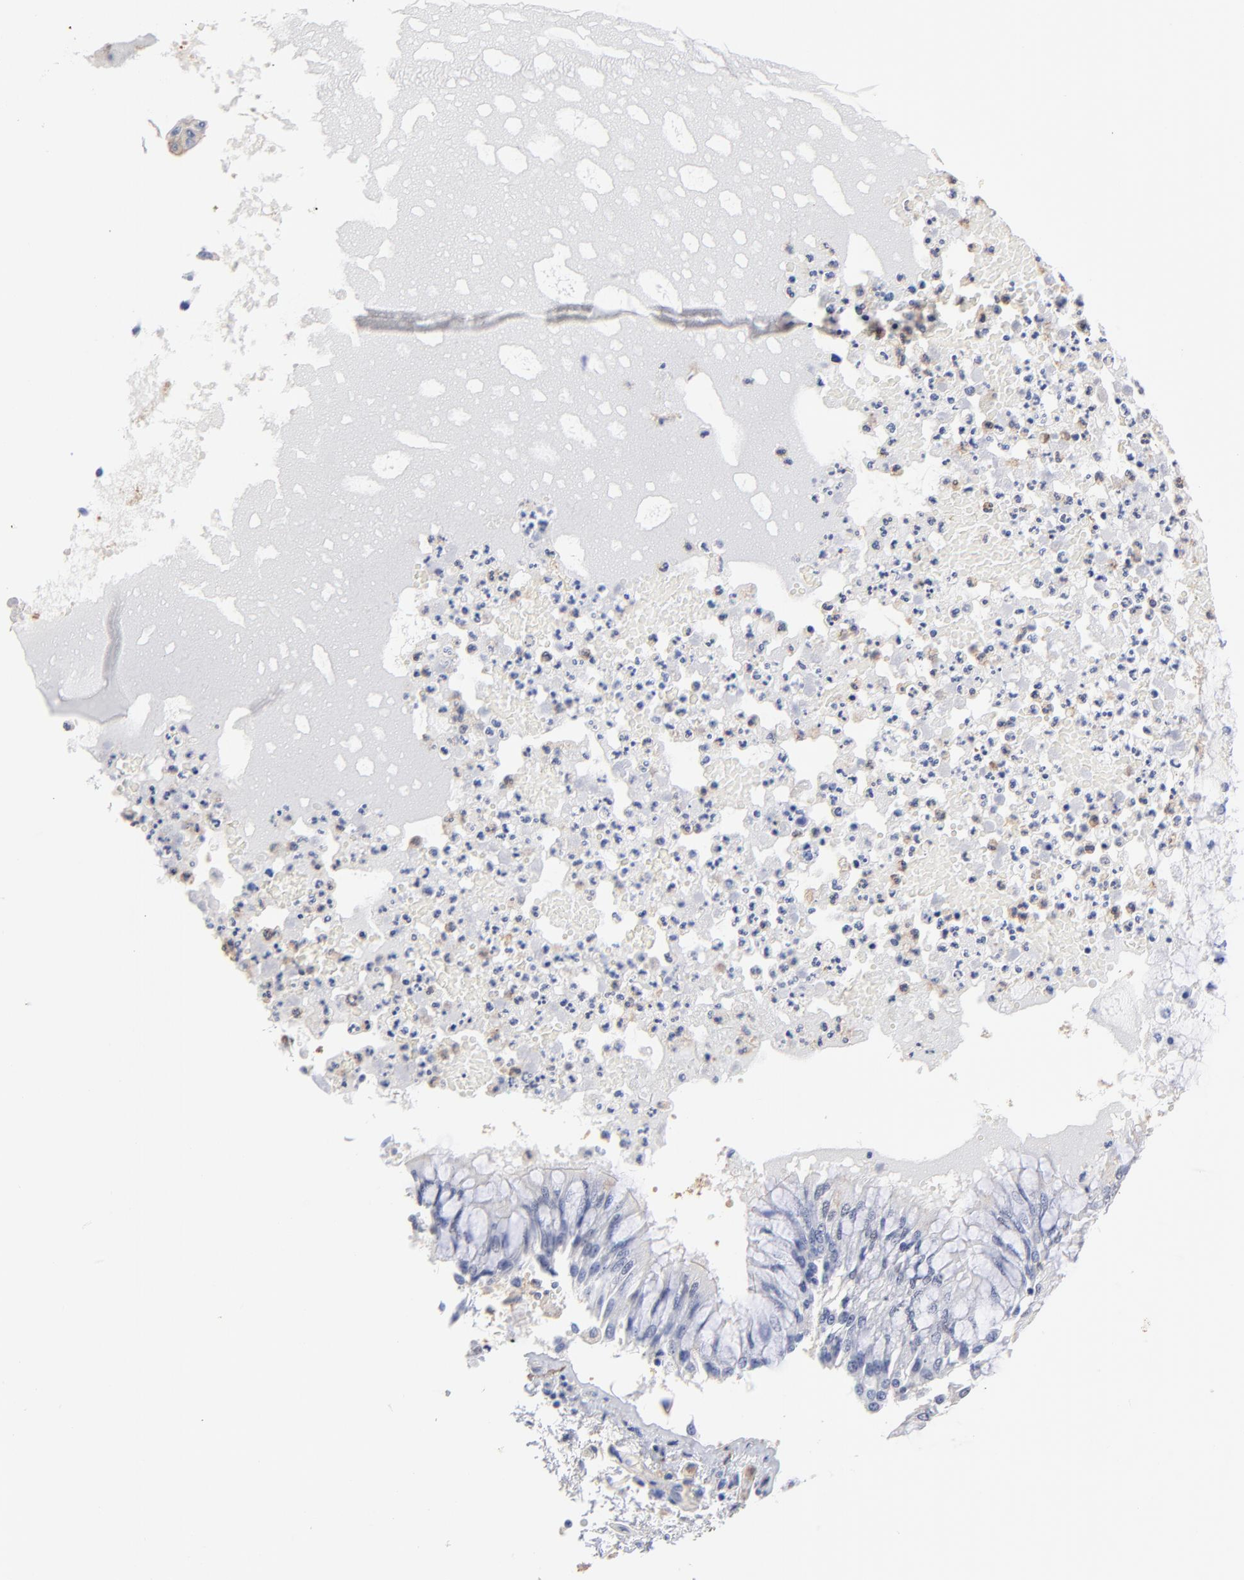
{"staining": {"intensity": "negative", "quantity": "none", "location": "none"}, "tissue": "bronchus", "cell_type": "Respiratory epithelial cells", "image_type": "normal", "snomed": [{"axis": "morphology", "description": "Normal tissue, NOS"}, {"axis": "topography", "description": "Cartilage tissue"}, {"axis": "topography", "description": "Bronchus"}, {"axis": "topography", "description": "Lung"}], "caption": "Immunohistochemical staining of unremarkable human bronchus shows no significant expression in respiratory epithelial cells.", "gene": "ASL", "patient": {"sex": "female", "age": 49}}